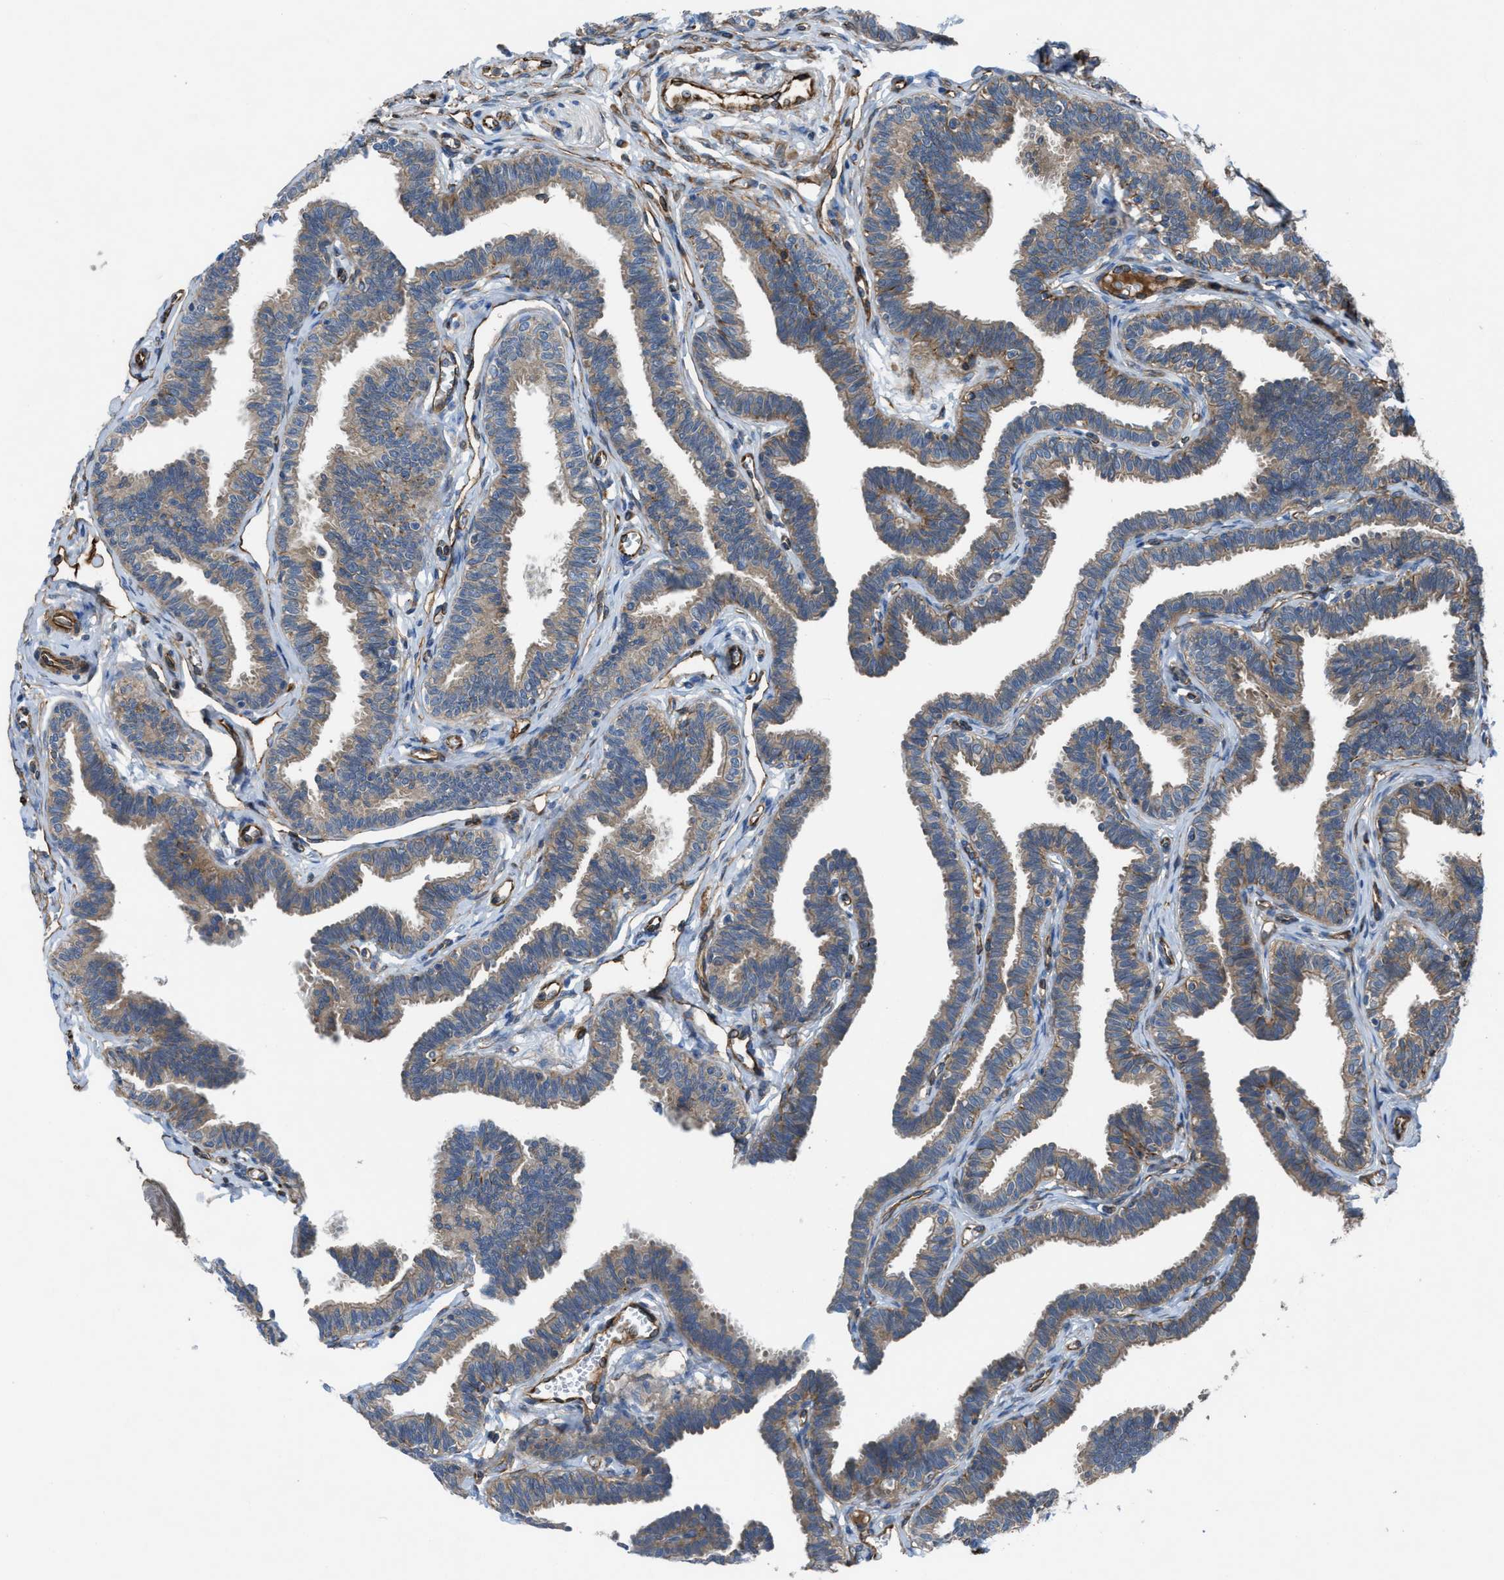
{"staining": {"intensity": "moderate", "quantity": "25%-75%", "location": "cytoplasmic/membranous"}, "tissue": "fallopian tube", "cell_type": "Glandular cells", "image_type": "normal", "snomed": [{"axis": "morphology", "description": "Normal tissue, NOS"}, {"axis": "topography", "description": "Fallopian tube"}, {"axis": "topography", "description": "Ovary"}], "caption": "Immunohistochemical staining of unremarkable fallopian tube shows 25%-75% levels of moderate cytoplasmic/membranous protein expression in about 25%-75% of glandular cells.", "gene": "SLC6A9", "patient": {"sex": "female", "age": 23}}